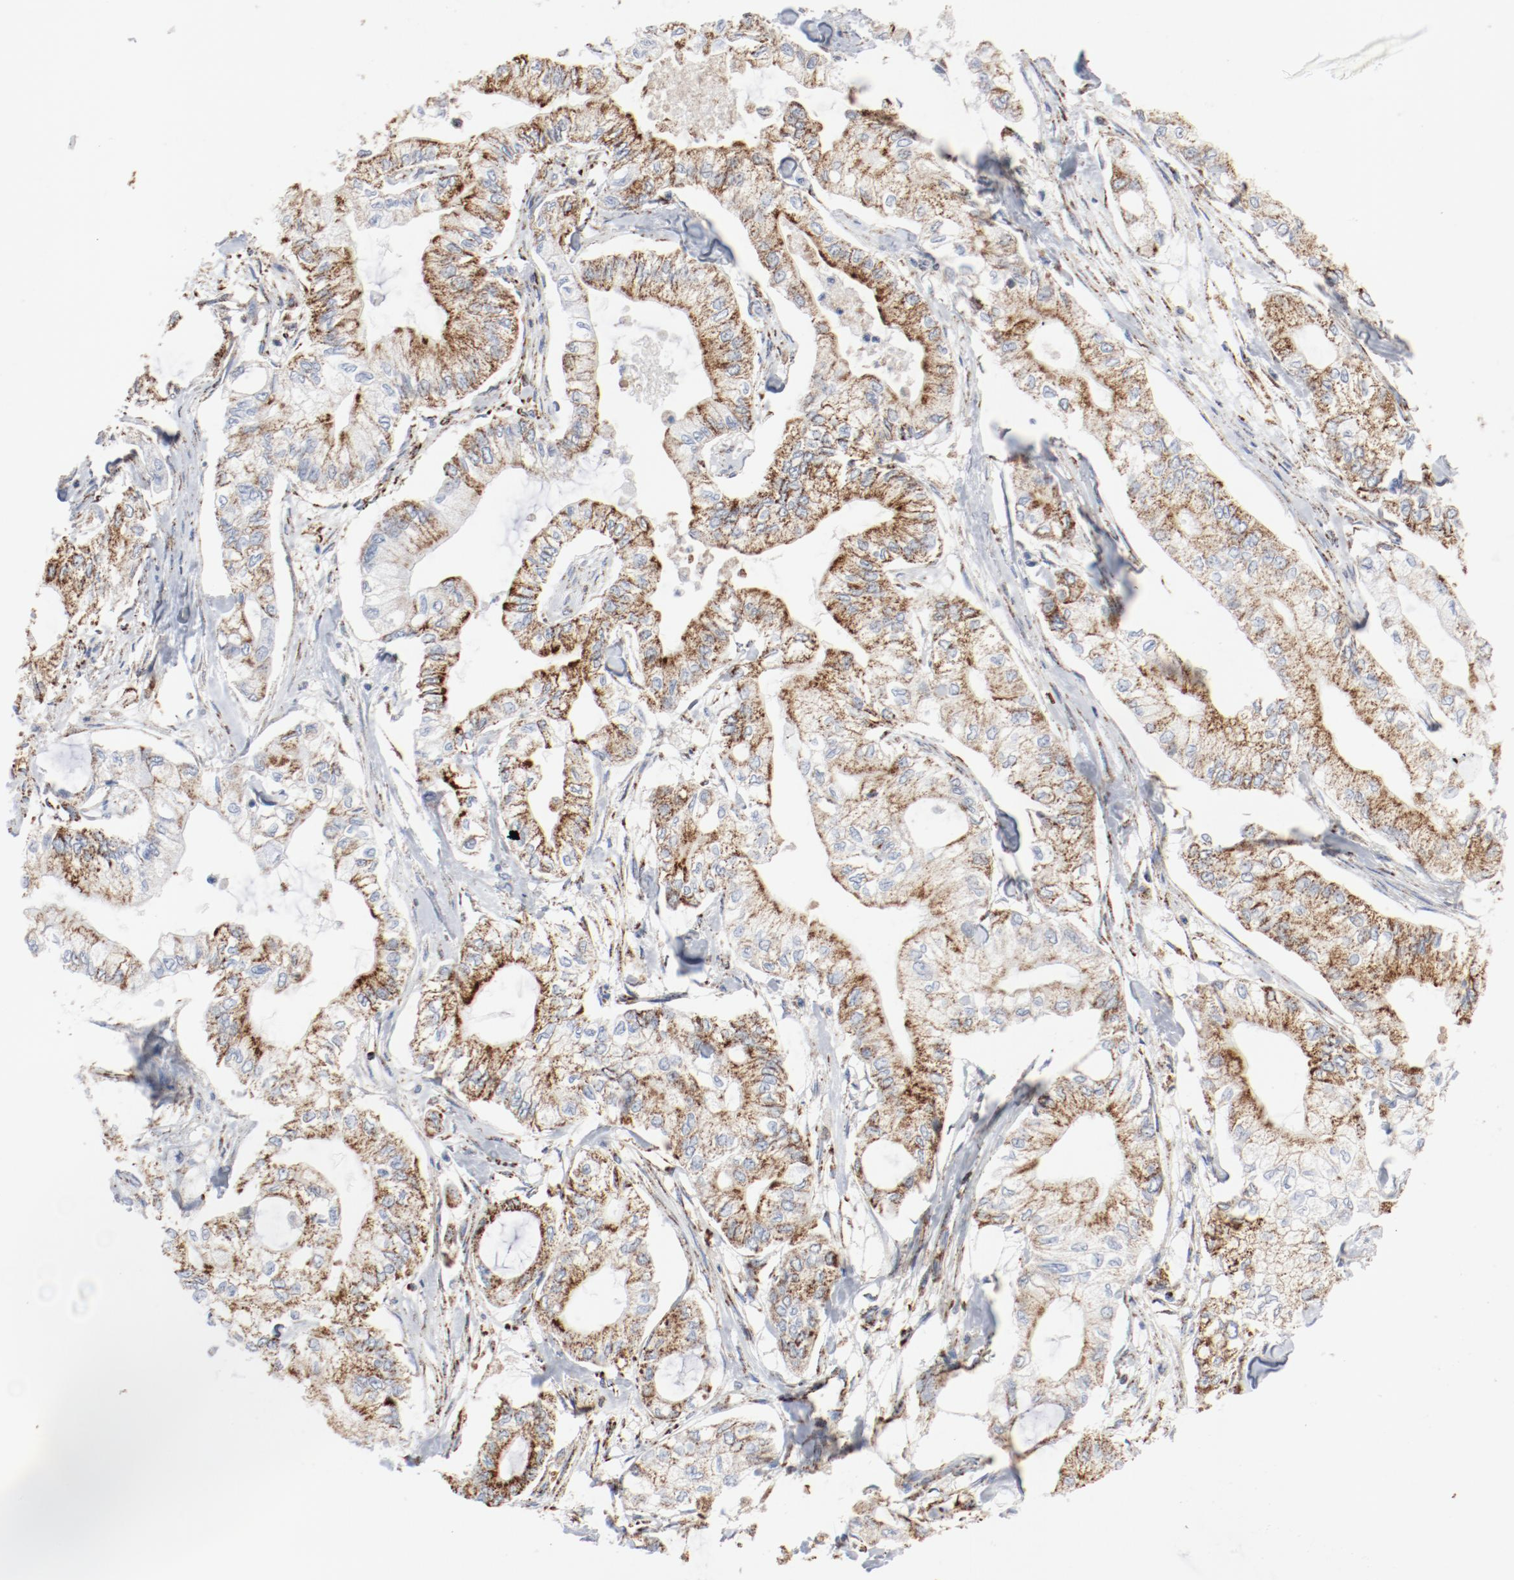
{"staining": {"intensity": "moderate", "quantity": ">75%", "location": "cytoplasmic/membranous"}, "tissue": "pancreatic cancer", "cell_type": "Tumor cells", "image_type": "cancer", "snomed": [{"axis": "morphology", "description": "Adenocarcinoma, NOS"}, {"axis": "topography", "description": "Pancreas"}], "caption": "This is an image of immunohistochemistry staining of adenocarcinoma (pancreatic), which shows moderate staining in the cytoplasmic/membranous of tumor cells.", "gene": "NDUFB8", "patient": {"sex": "male", "age": 79}}